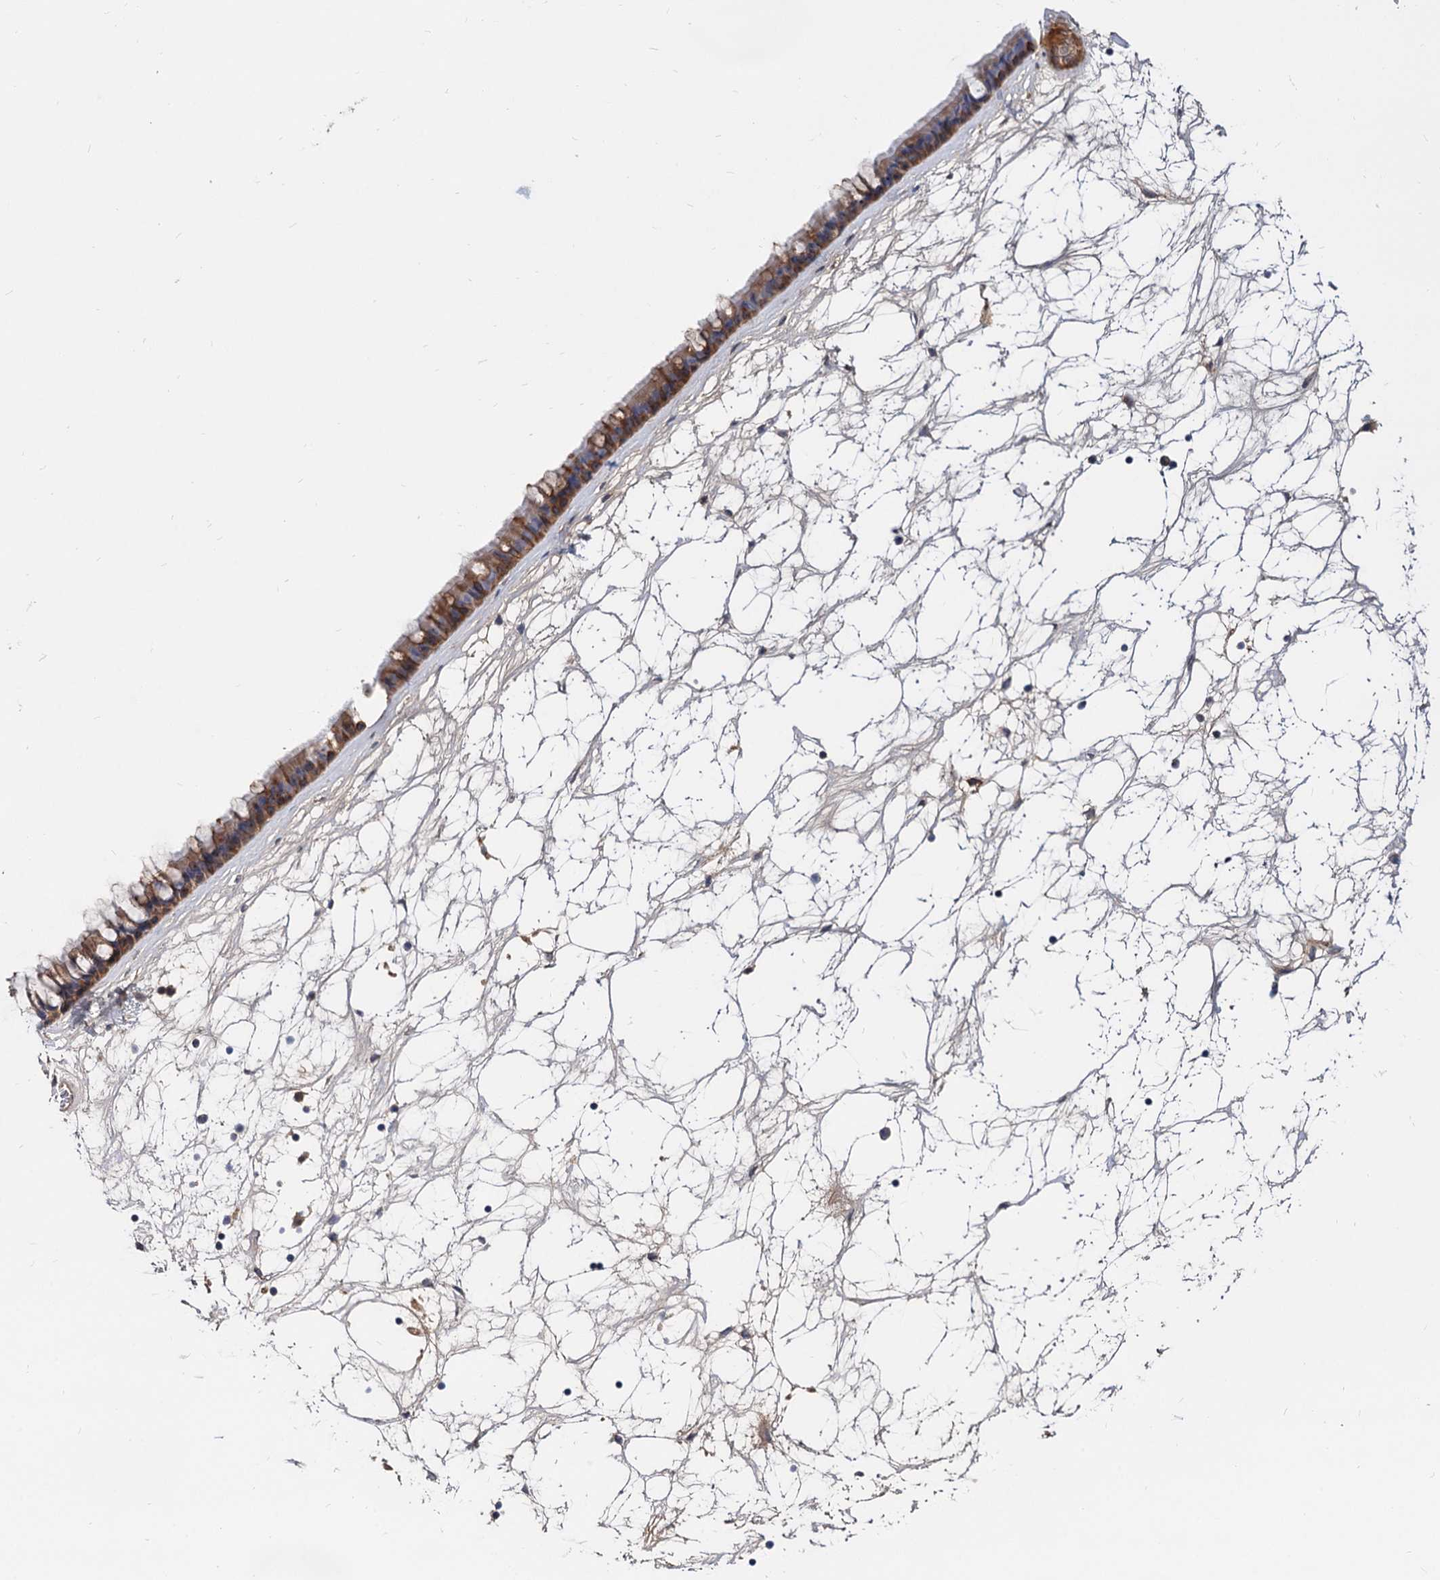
{"staining": {"intensity": "moderate", "quantity": ">75%", "location": "cytoplasmic/membranous"}, "tissue": "nasopharynx", "cell_type": "Respiratory epithelial cells", "image_type": "normal", "snomed": [{"axis": "morphology", "description": "Normal tissue, NOS"}, {"axis": "topography", "description": "Nasopharynx"}], "caption": "Moderate cytoplasmic/membranous positivity for a protein is appreciated in approximately >75% of respiratory epithelial cells of normal nasopharynx using immunohistochemistry.", "gene": "SNX15", "patient": {"sex": "male", "age": 64}}